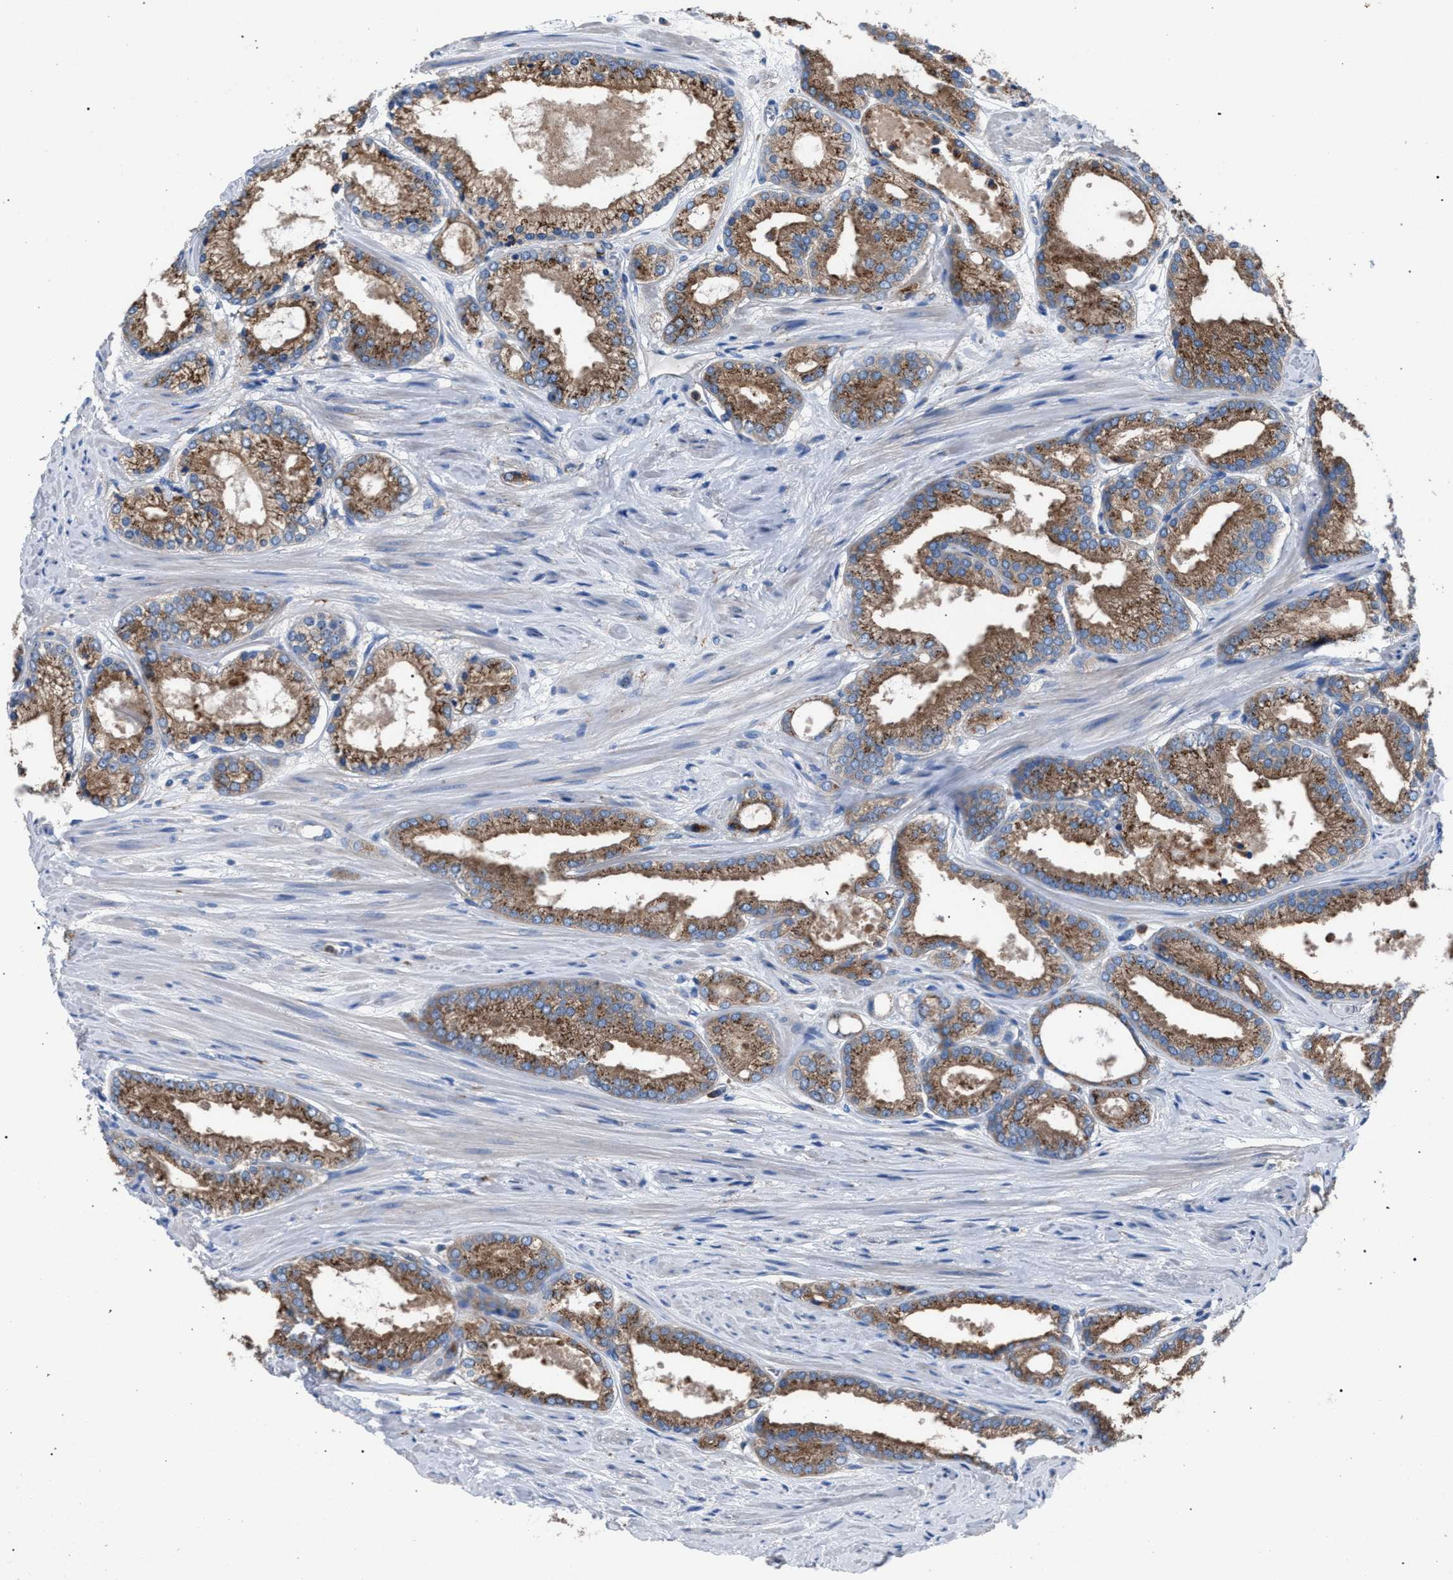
{"staining": {"intensity": "moderate", "quantity": ">75%", "location": "cytoplasmic/membranous"}, "tissue": "prostate cancer", "cell_type": "Tumor cells", "image_type": "cancer", "snomed": [{"axis": "morphology", "description": "Adenocarcinoma, High grade"}, {"axis": "topography", "description": "Prostate"}], "caption": "Immunohistochemical staining of prostate cancer shows medium levels of moderate cytoplasmic/membranous protein positivity in approximately >75% of tumor cells.", "gene": "ATP6V0A1", "patient": {"sex": "male", "age": 61}}